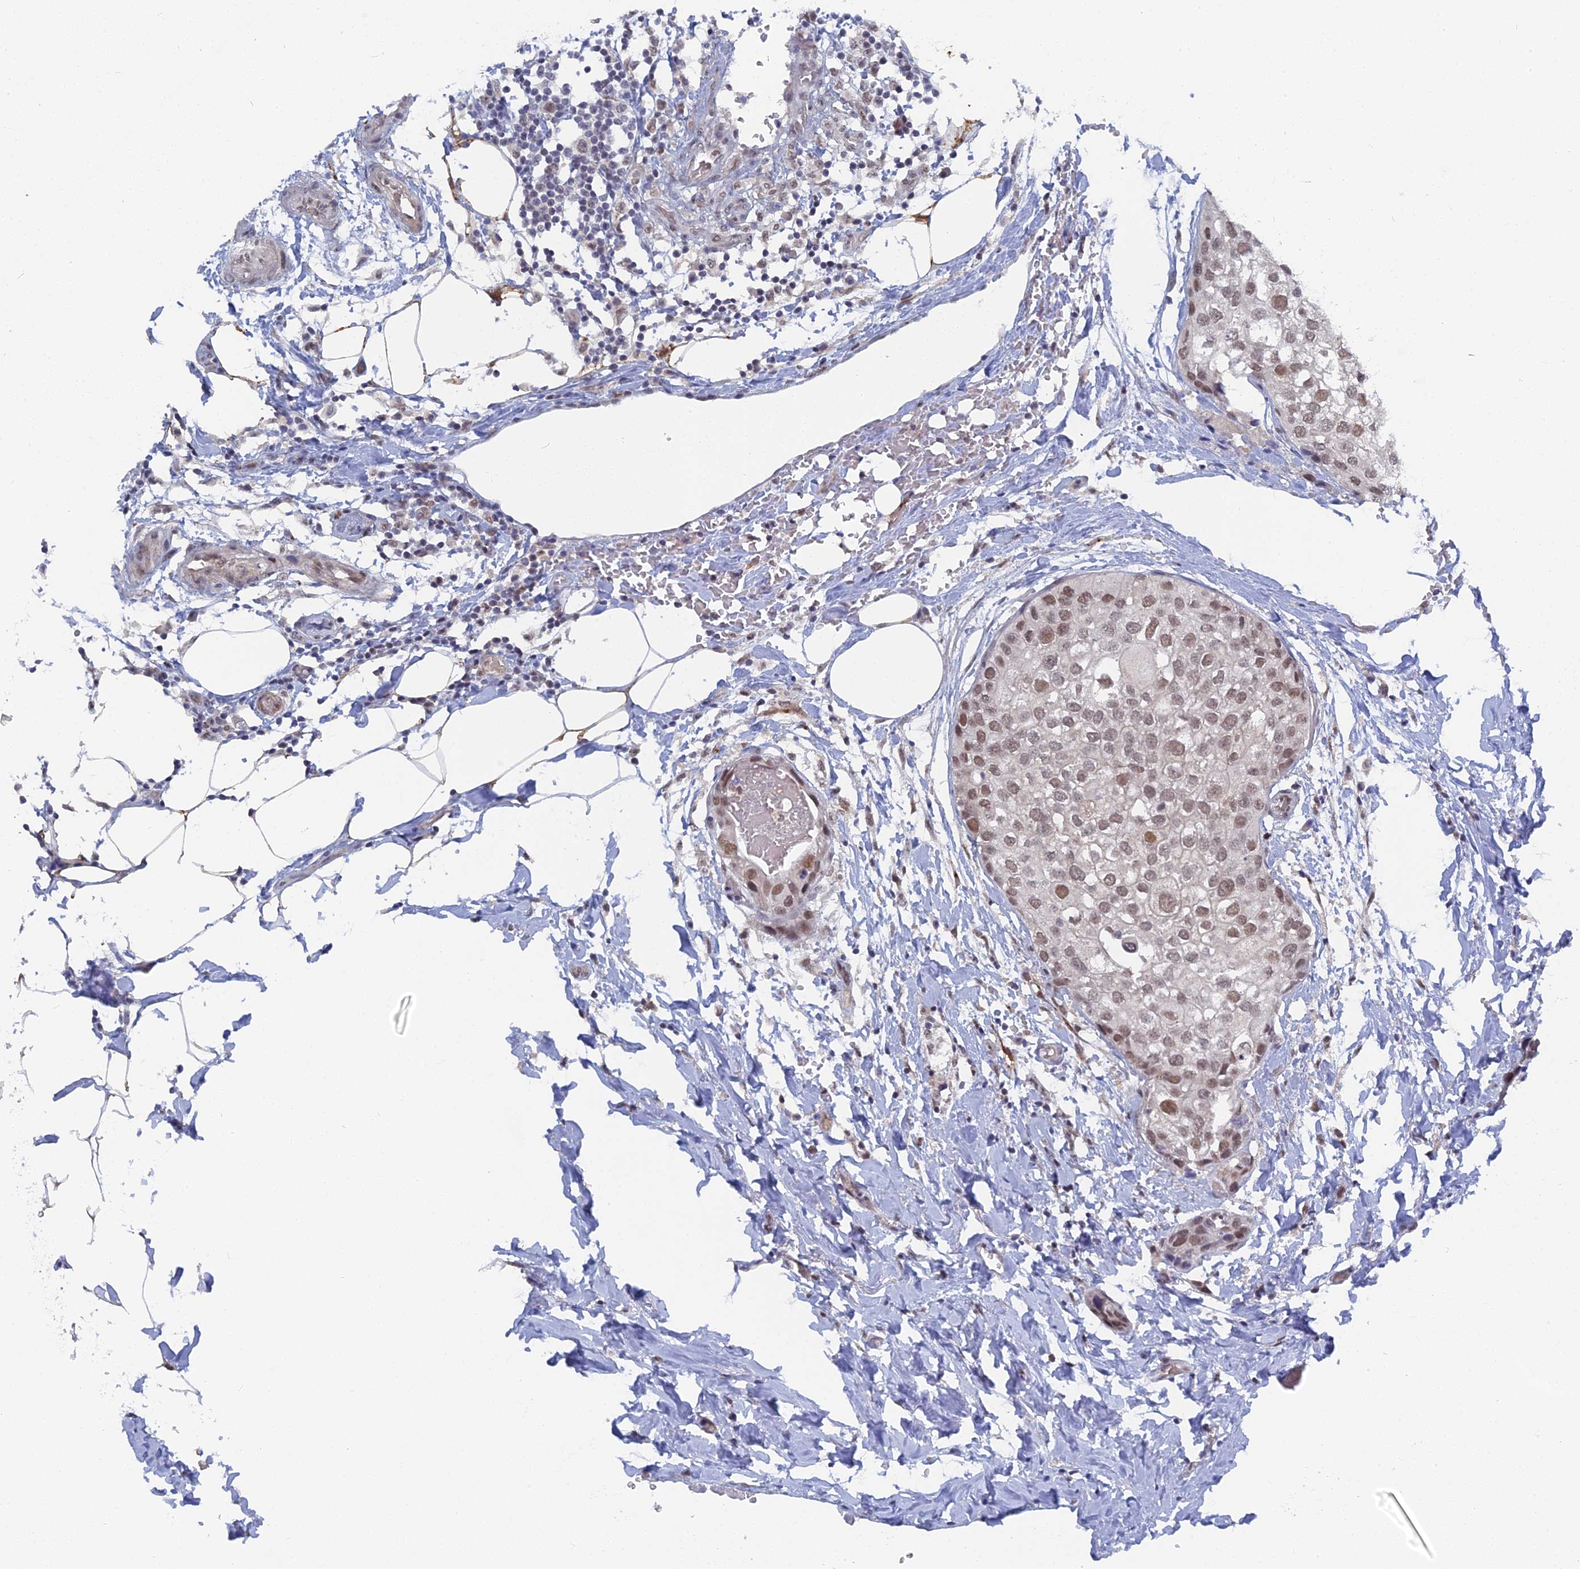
{"staining": {"intensity": "weak", "quantity": "25%-75%", "location": "nuclear"}, "tissue": "urothelial cancer", "cell_type": "Tumor cells", "image_type": "cancer", "snomed": [{"axis": "morphology", "description": "Urothelial carcinoma, High grade"}, {"axis": "topography", "description": "Urinary bladder"}], "caption": "A brown stain highlights weak nuclear positivity of a protein in high-grade urothelial carcinoma tumor cells.", "gene": "CCDC85A", "patient": {"sex": "male", "age": 64}}